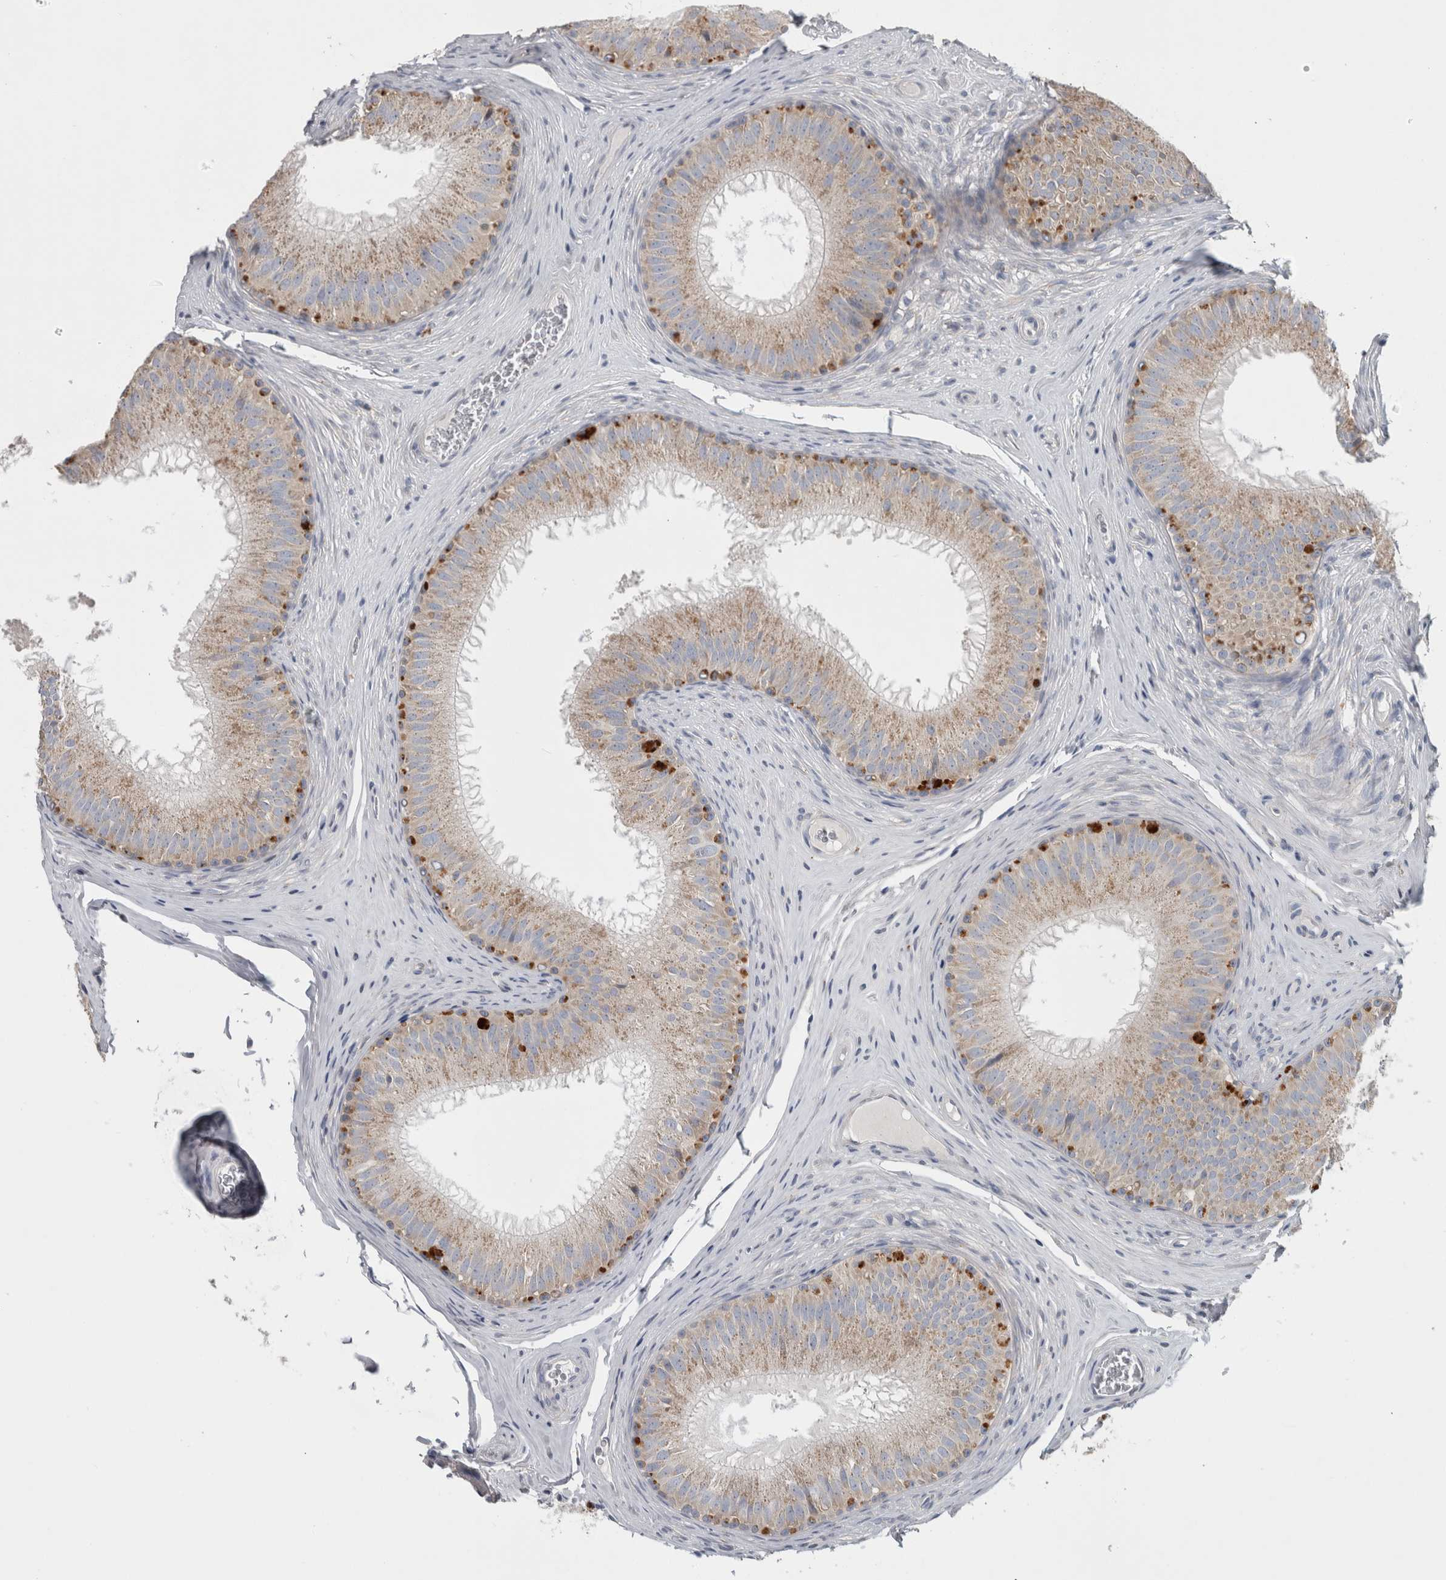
{"staining": {"intensity": "moderate", "quantity": "<25%", "location": "cytoplasmic/membranous"}, "tissue": "epididymis", "cell_type": "Glandular cells", "image_type": "normal", "snomed": [{"axis": "morphology", "description": "Normal tissue, NOS"}, {"axis": "topography", "description": "Epididymis"}], "caption": "Immunohistochemistry histopathology image of unremarkable epididymis stained for a protein (brown), which displays low levels of moderate cytoplasmic/membranous expression in about <25% of glandular cells.", "gene": "ATXN2", "patient": {"sex": "male", "age": 32}}